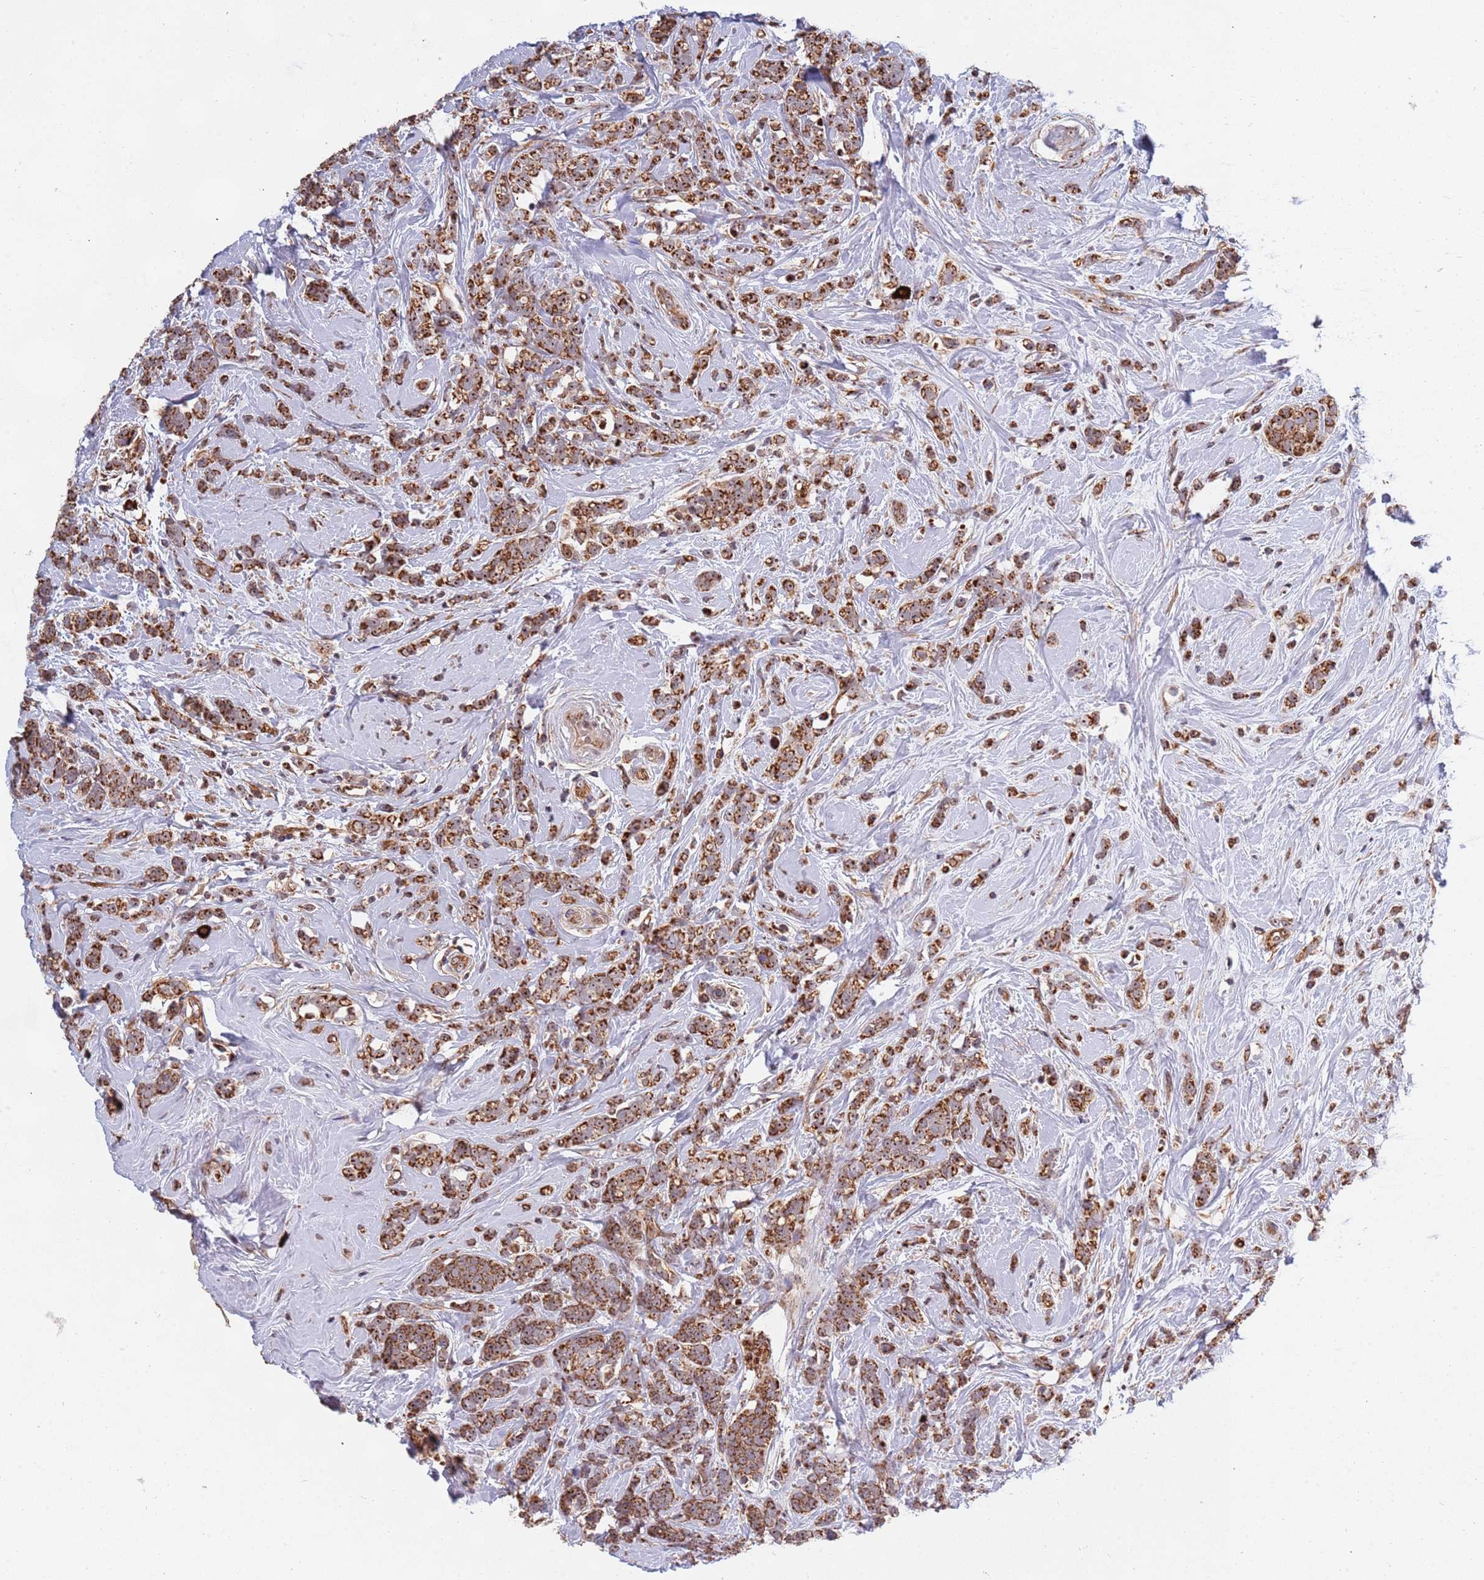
{"staining": {"intensity": "moderate", "quantity": ">75%", "location": "cytoplasmic/membranous"}, "tissue": "breast cancer", "cell_type": "Tumor cells", "image_type": "cancer", "snomed": [{"axis": "morphology", "description": "Lobular carcinoma"}, {"axis": "topography", "description": "Breast"}], "caption": "There is medium levels of moderate cytoplasmic/membranous expression in tumor cells of breast cancer, as demonstrated by immunohistochemical staining (brown color).", "gene": "DCHS1", "patient": {"sex": "female", "age": 58}}